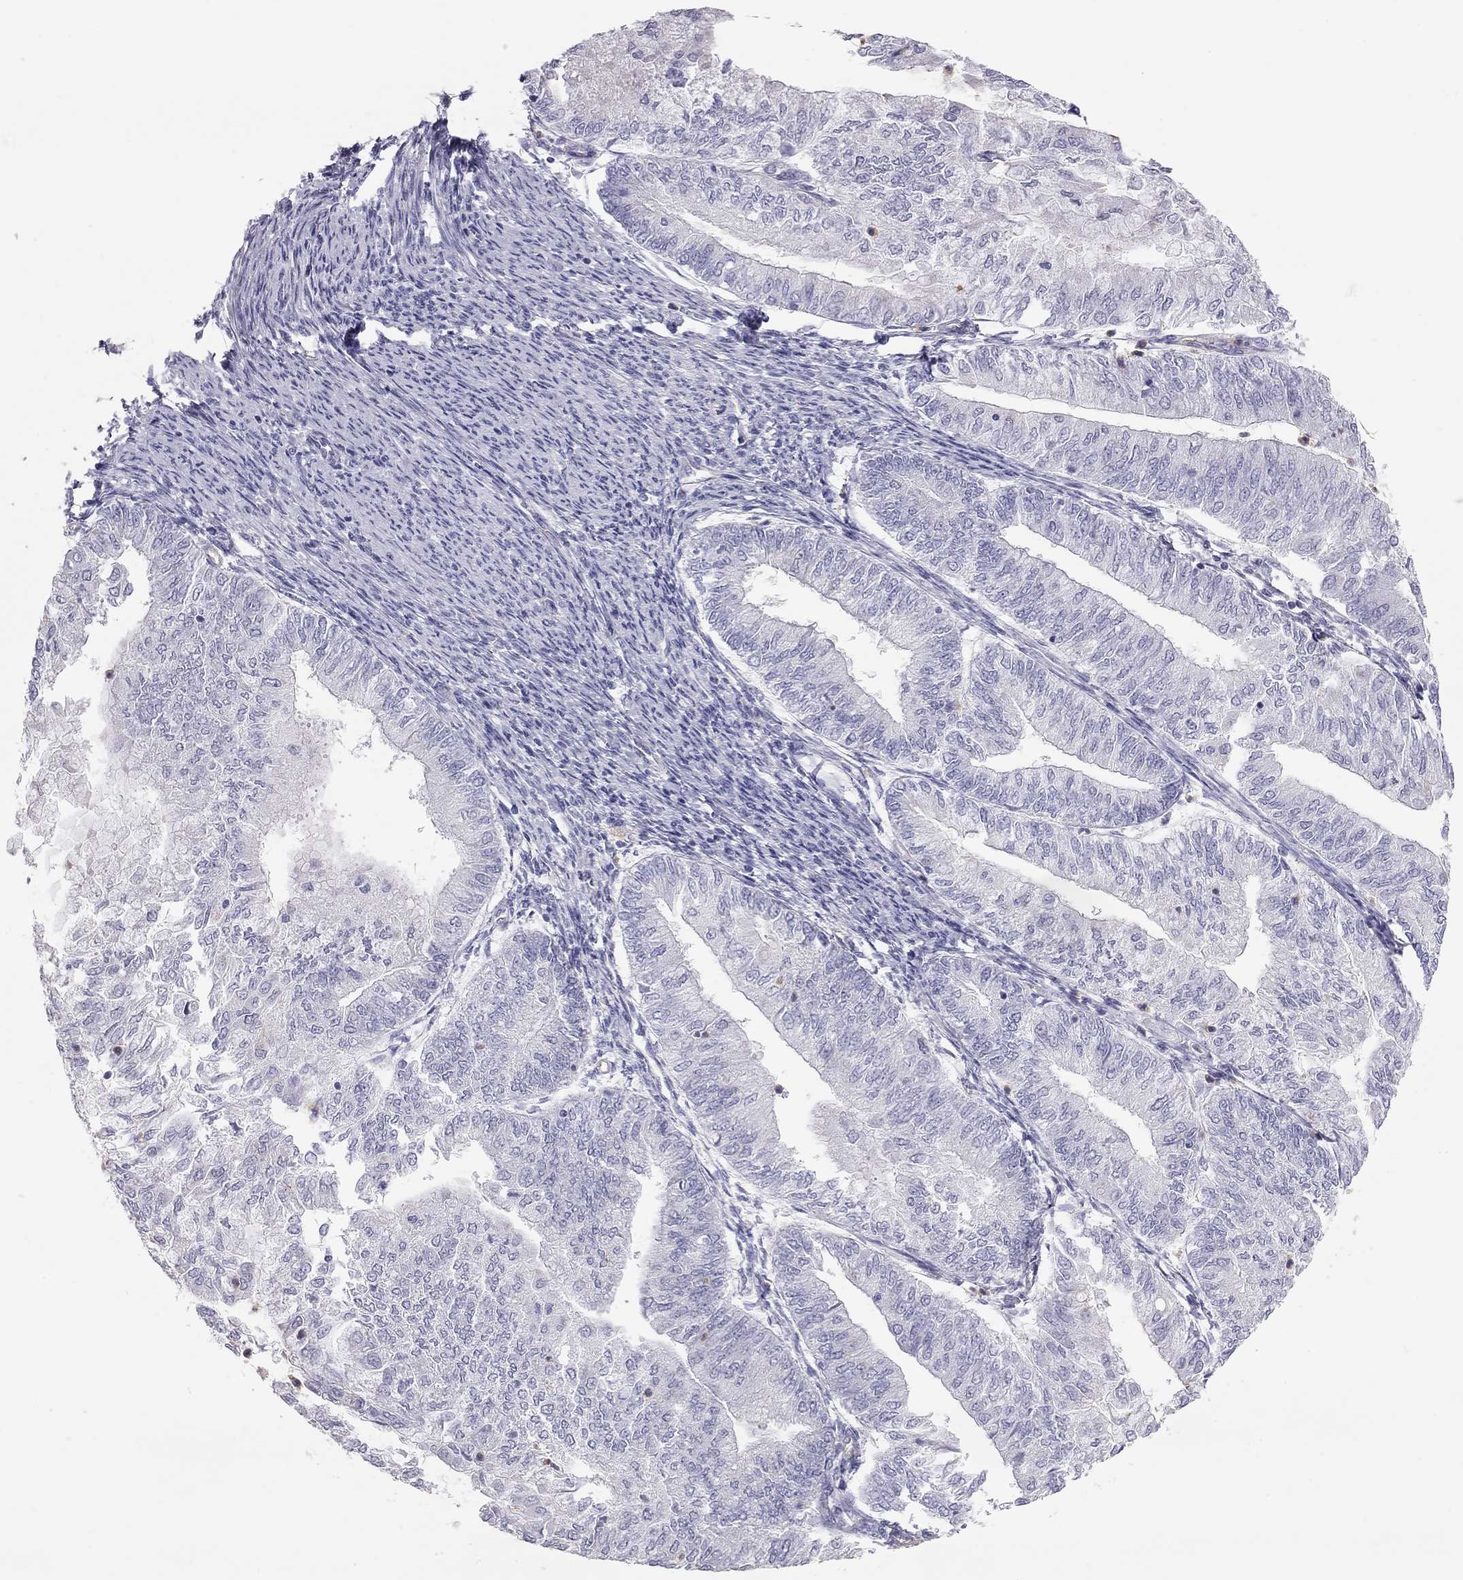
{"staining": {"intensity": "negative", "quantity": "none", "location": "none"}, "tissue": "endometrial cancer", "cell_type": "Tumor cells", "image_type": "cancer", "snomed": [{"axis": "morphology", "description": "Adenocarcinoma, NOS"}, {"axis": "topography", "description": "Endometrium"}], "caption": "Endometrial cancer (adenocarcinoma) was stained to show a protein in brown. There is no significant positivity in tumor cells.", "gene": "TDRD6", "patient": {"sex": "female", "age": 59}}